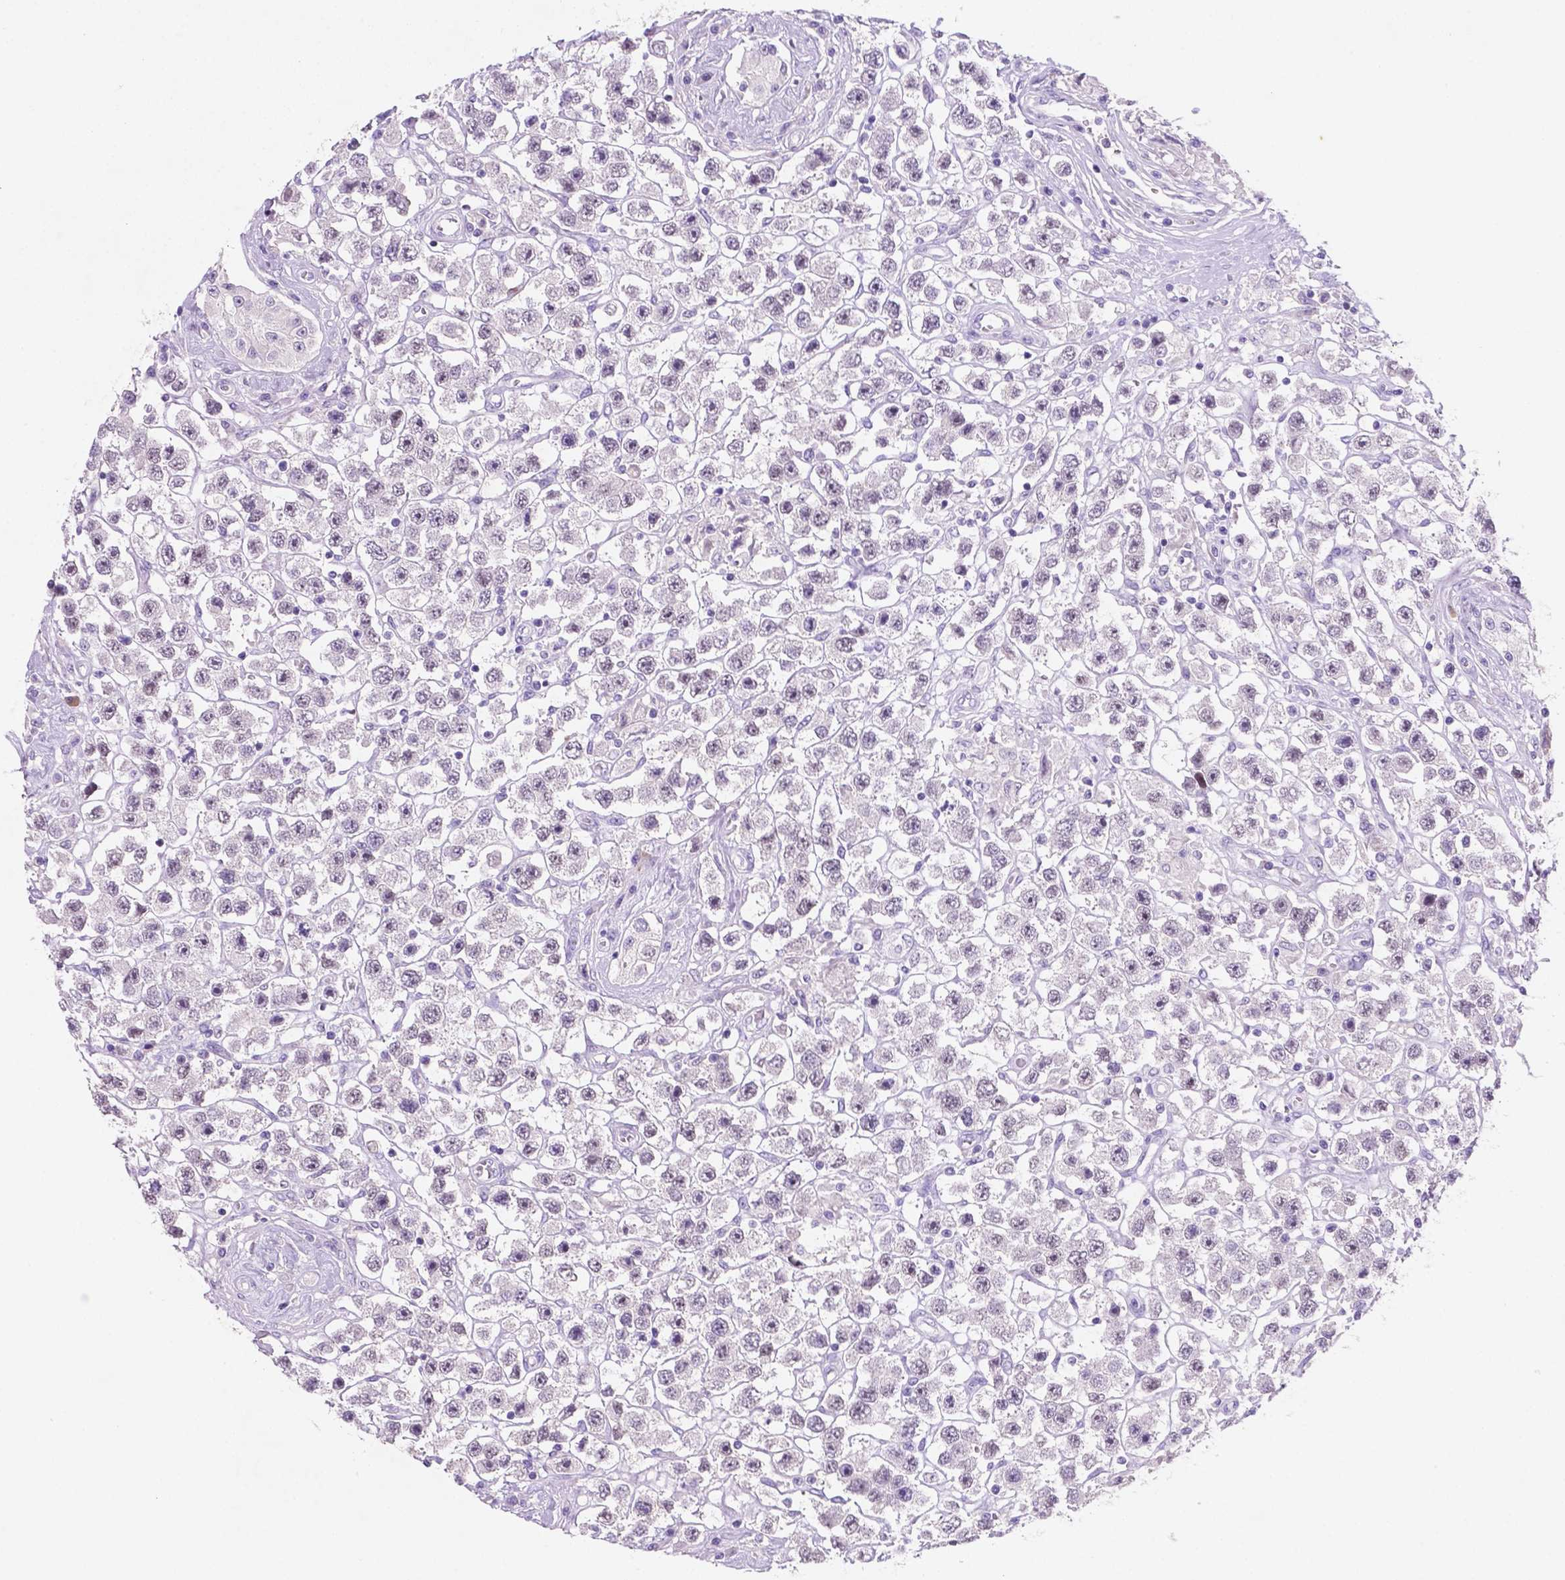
{"staining": {"intensity": "negative", "quantity": "none", "location": "none"}, "tissue": "testis cancer", "cell_type": "Tumor cells", "image_type": "cancer", "snomed": [{"axis": "morphology", "description": "Seminoma, NOS"}, {"axis": "topography", "description": "Testis"}], "caption": "Immunohistochemistry (IHC) of seminoma (testis) displays no positivity in tumor cells.", "gene": "EBLN2", "patient": {"sex": "male", "age": 45}}